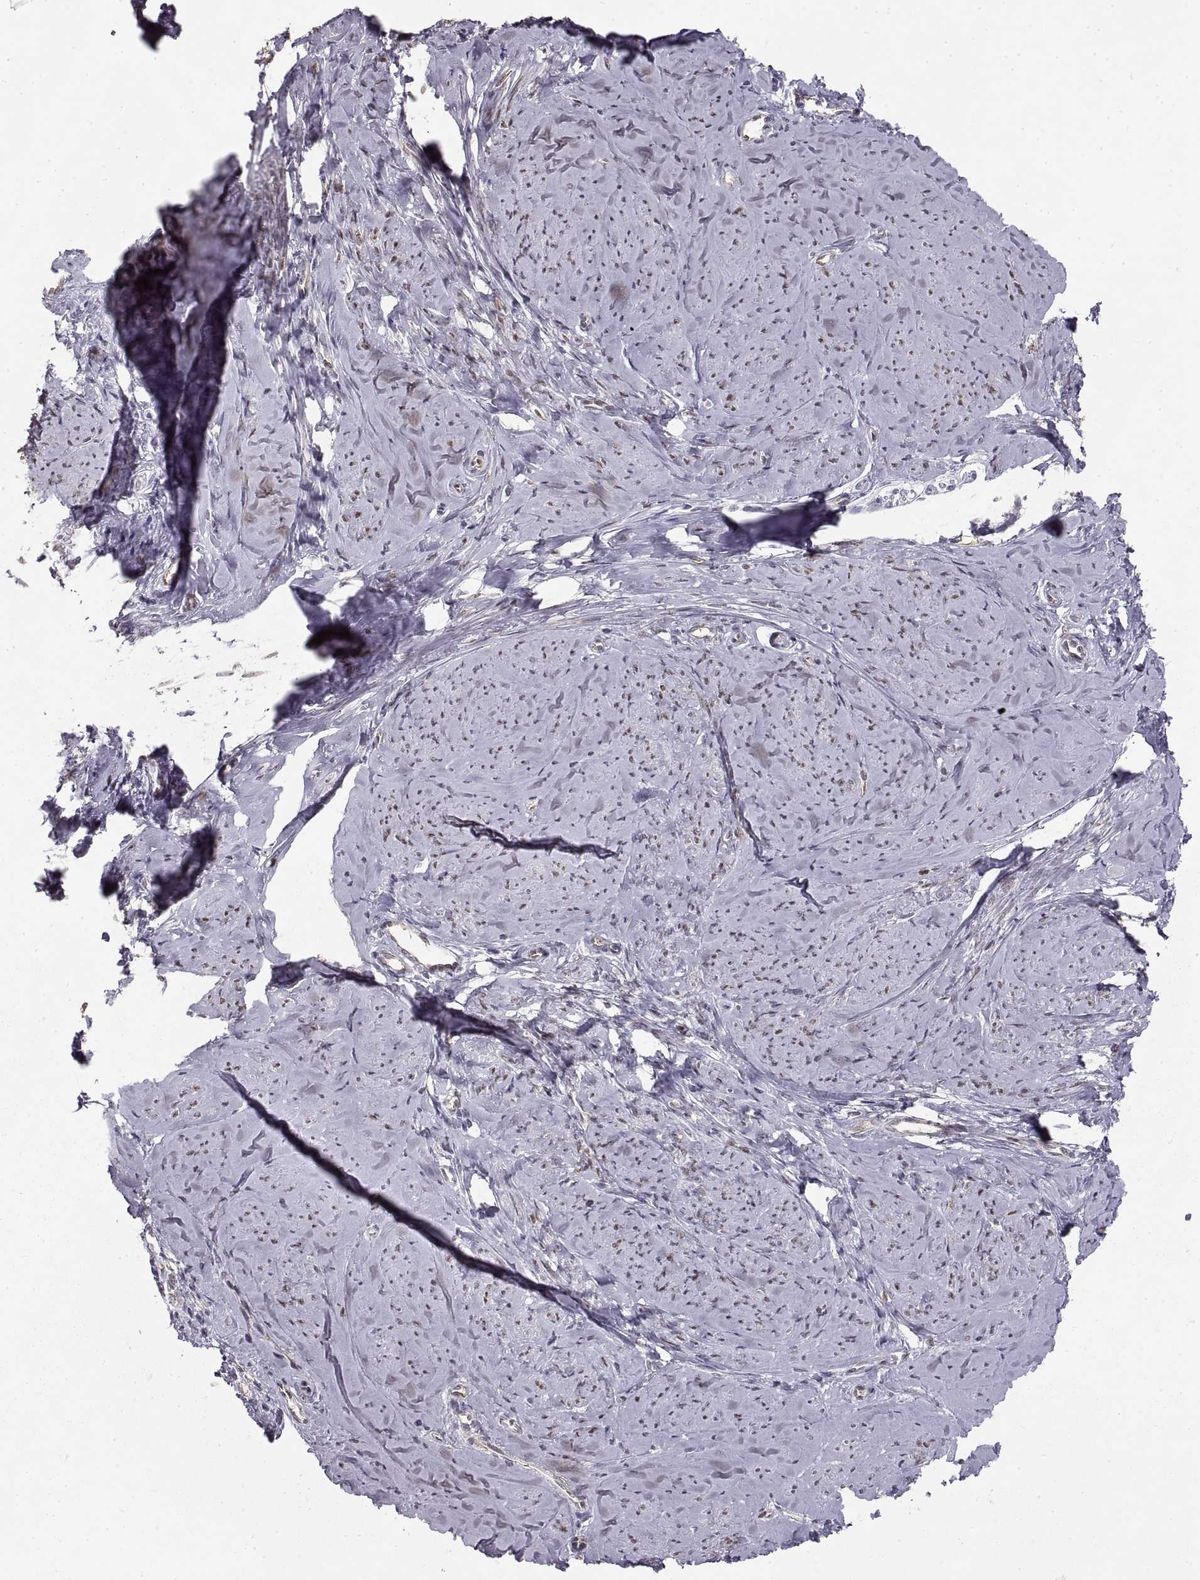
{"staining": {"intensity": "negative", "quantity": "none", "location": "none"}, "tissue": "smooth muscle", "cell_type": "Smooth muscle cells", "image_type": "normal", "snomed": [{"axis": "morphology", "description": "Normal tissue, NOS"}, {"axis": "topography", "description": "Smooth muscle"}], "caption": "The IHC image has no significant expression in smooth muscle cells of smooth muscle.", "gene": "HSP90AB1", "patient": {"sex": "female", "age": 48}}